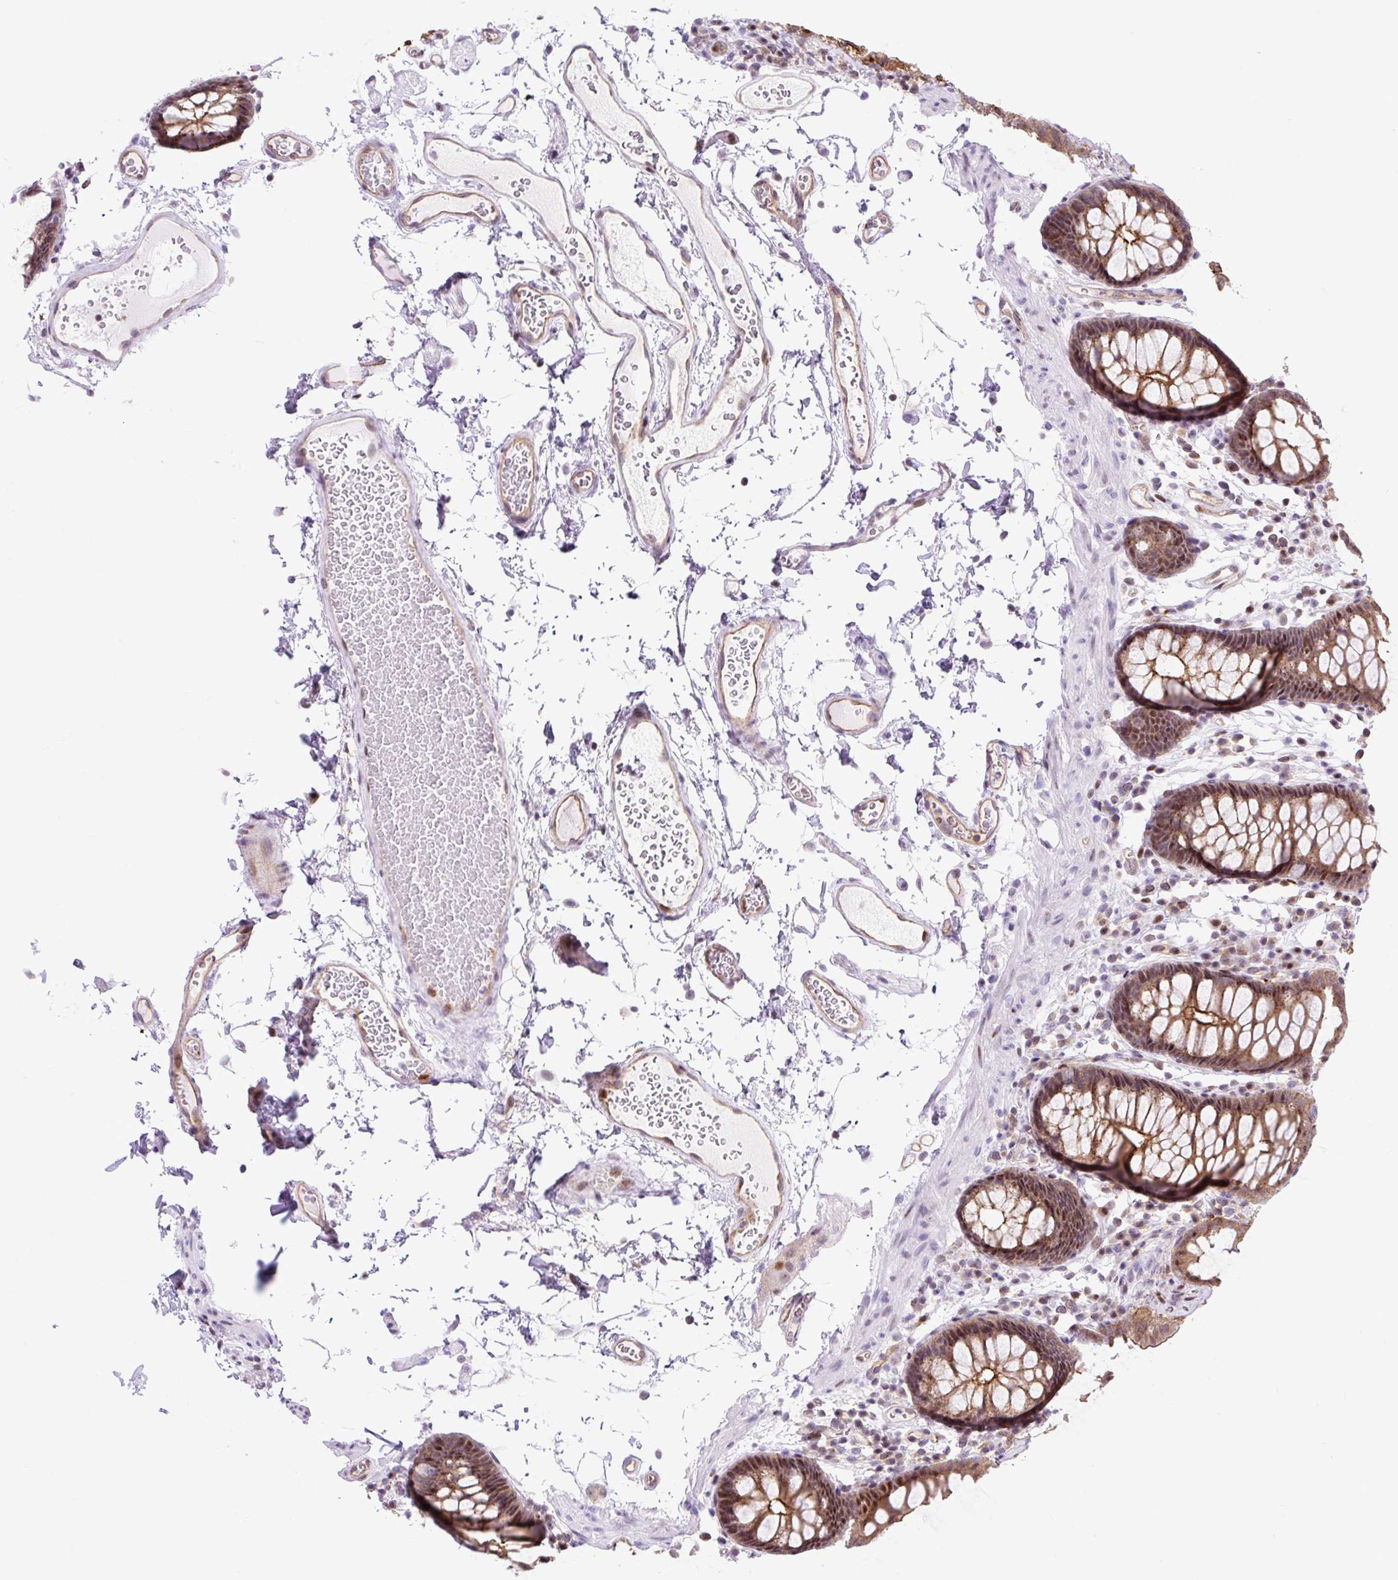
{"staining": {"intensity": "moderate", "quantity": ">75%", "location": "cytoplasmic/membranous"}, "tissue": "colon", "cell_type": "Endothelial cells", "image_type": "normal", "snomed": [{"axis": "morphology", "description": "Normal tissue, NOS"}, {"axis": "topography", "description": "Colon"}, {"axis": "topography", "description": "Peripheral nerve tissue"}], "caption": "Colon stained for a protein (brown) shows moderate cytoplasmic/membranous positive positivity in about >75% of endothelial cells.", "gene": "HIP1R", "patient": {"sex": "male", "age": 84}}